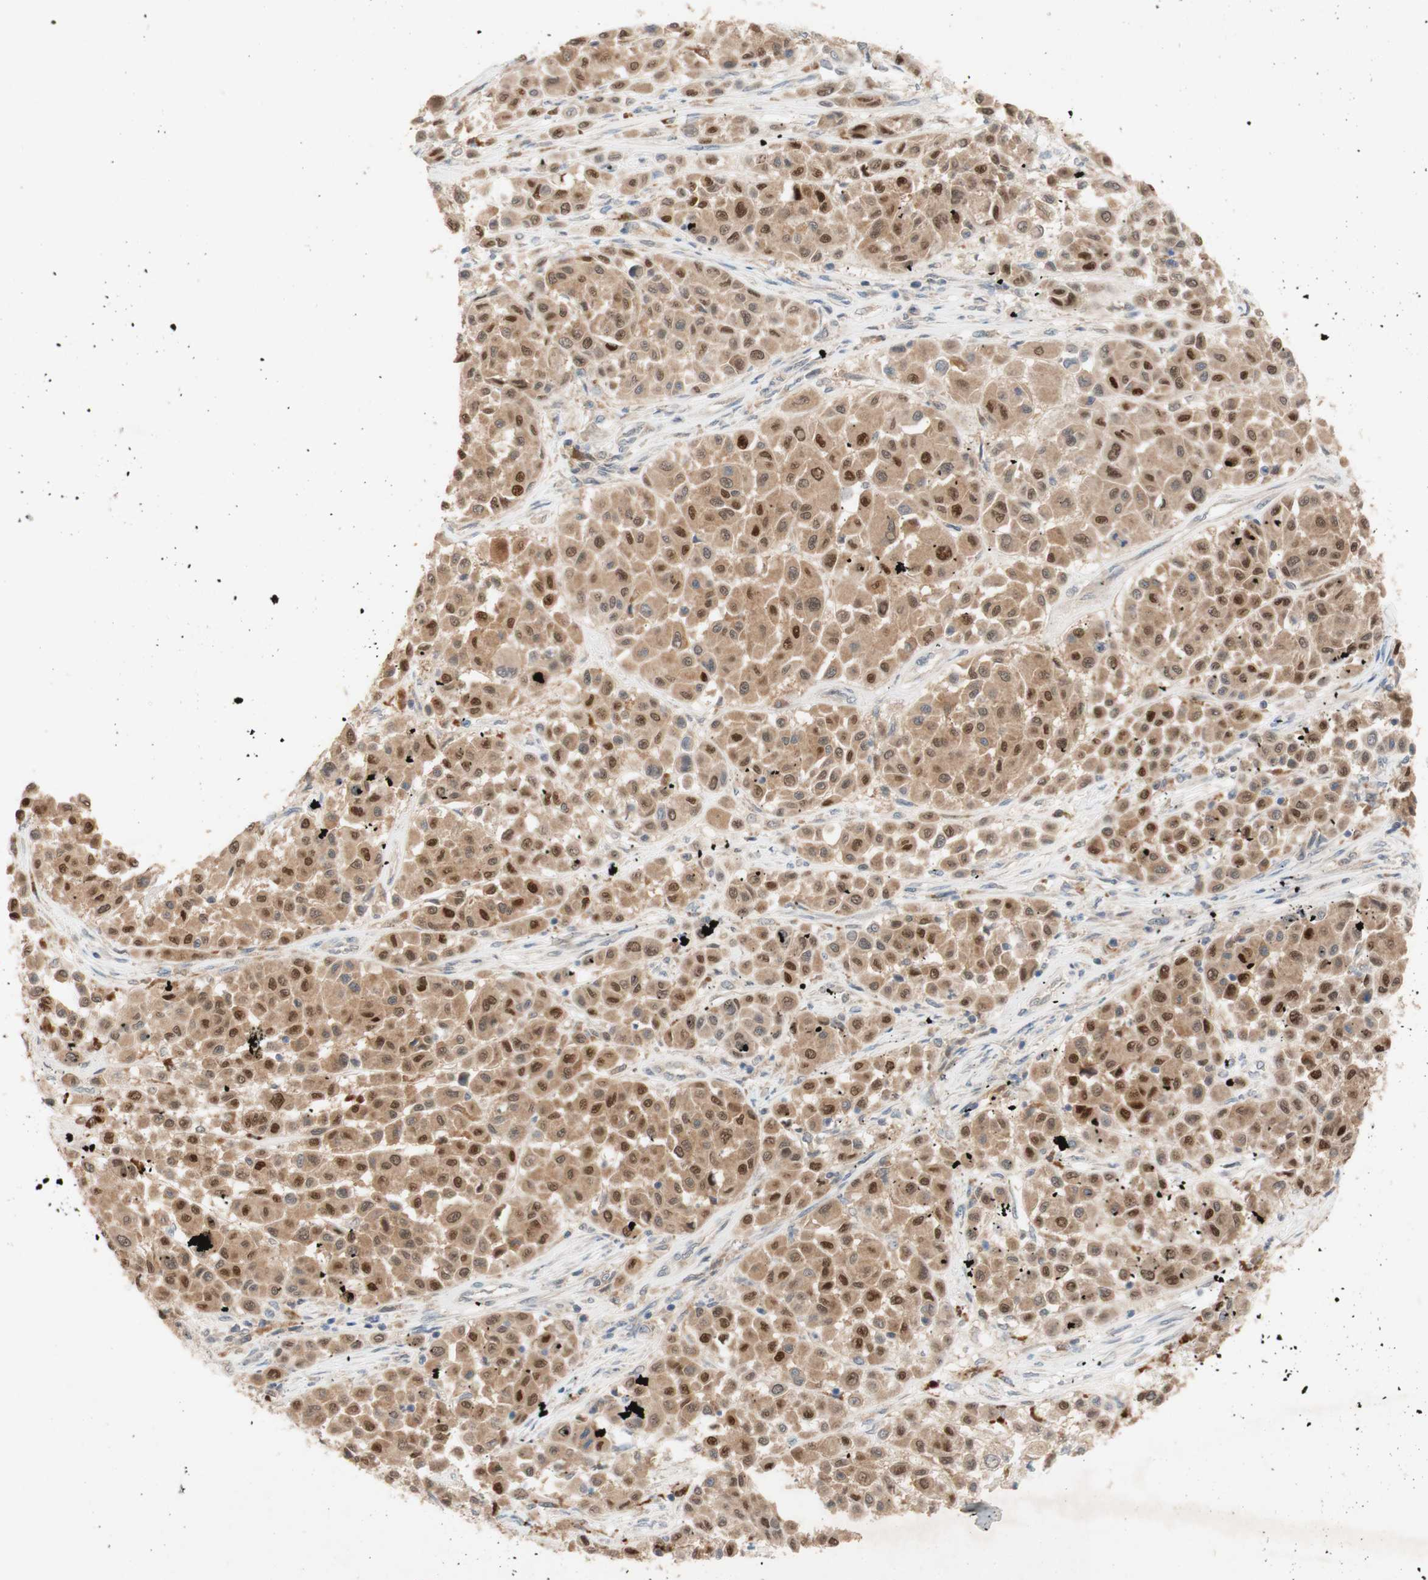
{"staining": {"intensity": "moderate", "quantity": ">75%", "location": "cytoplasmic/membranous,nuclear"}, "tissue": "melanoma", "cell_type": "Tumor cells", "image_type": "cancer", "snomed": [{"axis": "morphology", "description": "Malignant melanoma, Metastatic site"}, {"axis": "topography", "description": "Soft tissue"}], "caption": "An image of melanoma stained for a protein reveals moderate cytoplasmic/membranous and nuclear brown staining in tumor cells.", "gene": "PEX2", "patient": {"sex": "male", "age": 41}}